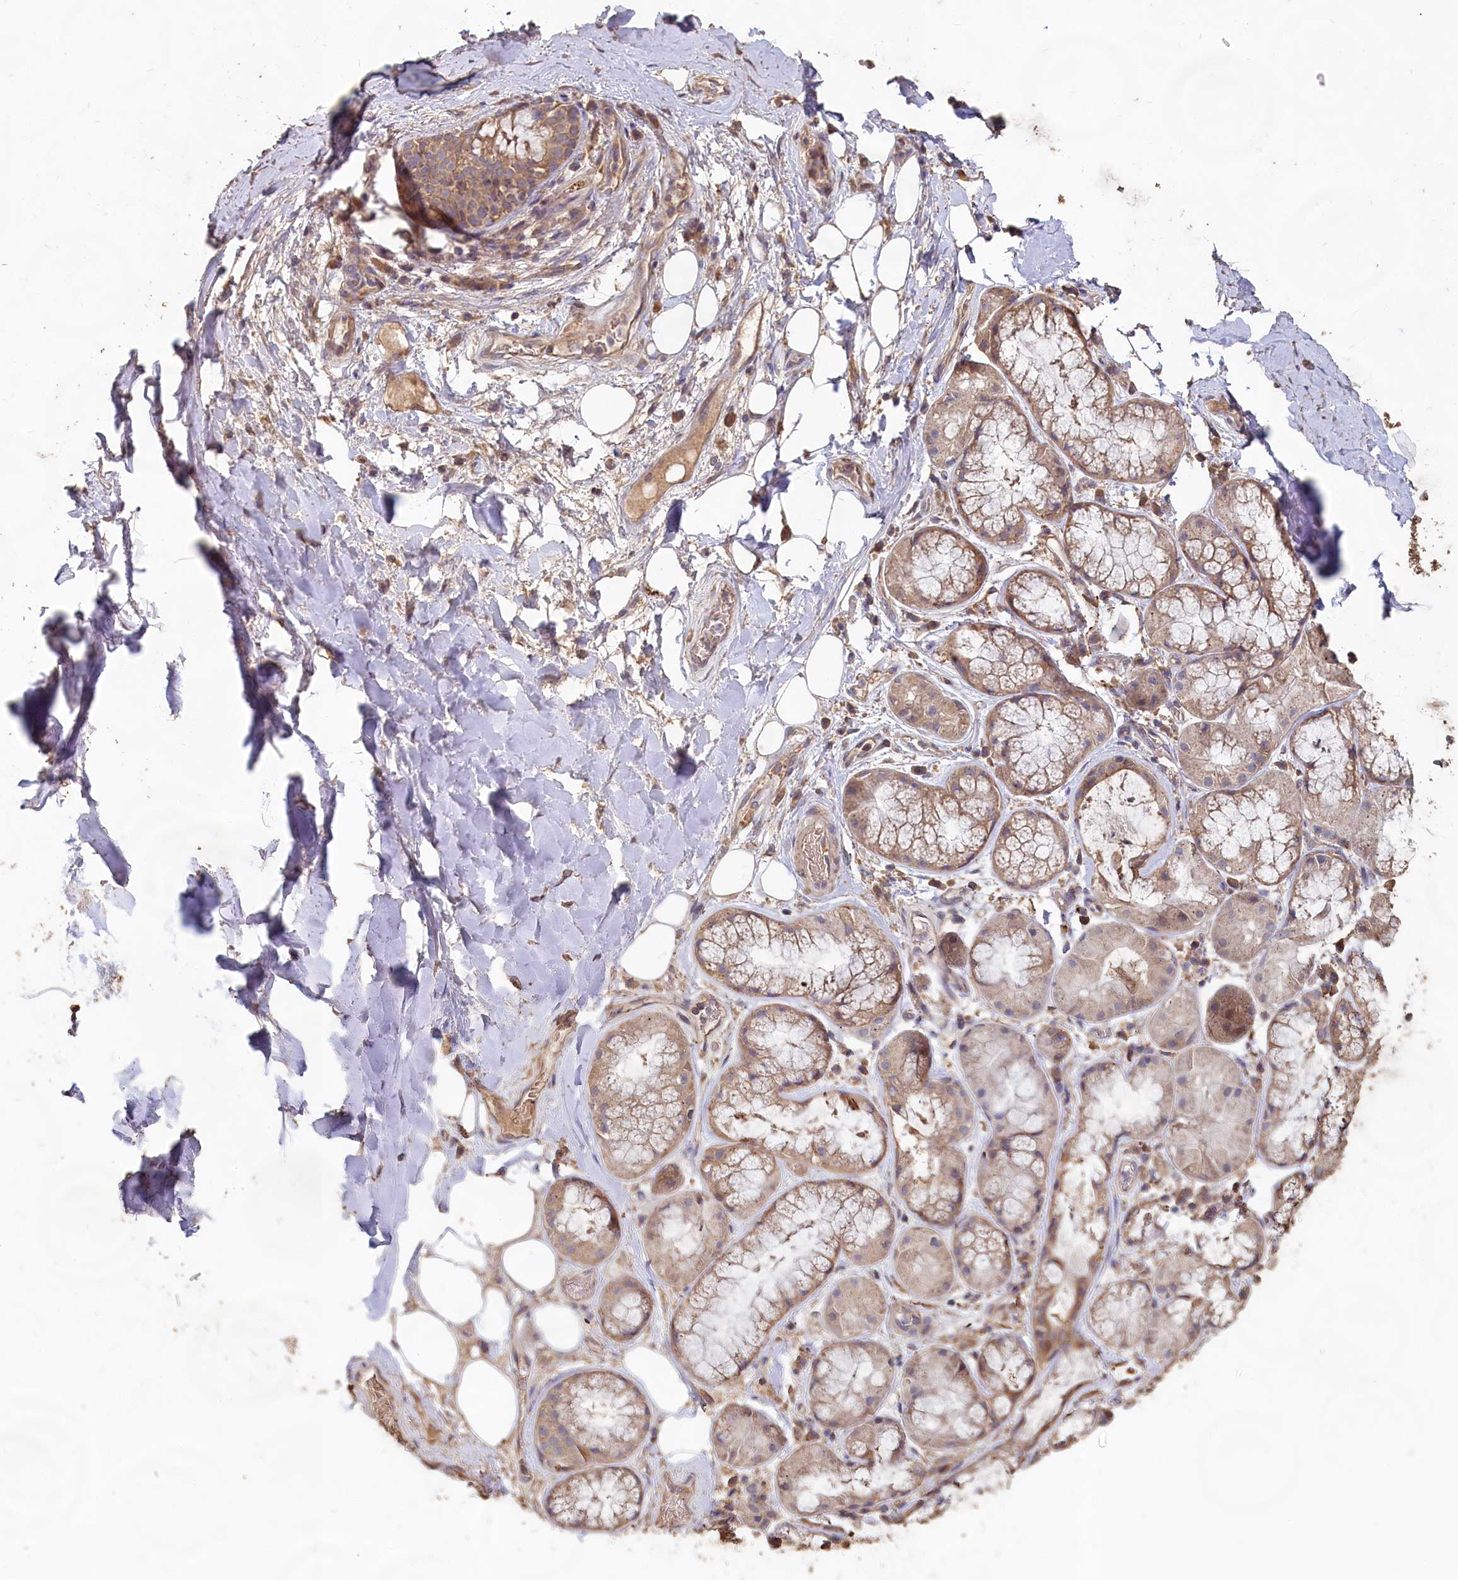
{"staining": {"intensity": "moderate", "quantity": "25%-75%", "location": "cytoplasmic/membranous"}, "tissue": "adipose tissue", "cell_type": "Adipocytes", "image_type": "normal", "snomed": [{"axis": "morphology", "description": "Normal tissue, NOS"}, {"axis": "topography", "description": "Lymph node"}, {"axis": "topography", "description": "Cartilage tissue"}, {"axis": "topography", "description": "Bronchus"}], "caption": "High-magnification brightfield microscopy of normal adipose tissue stained with DAB (brown) and counterstained with hematoxylin (blue). adipocytes exhibit moderate cytoplasmic/membranous expression is present in approximately25%-75% of cells. Immunohistochemistry (ihc) stains the protein in brown and the nuclei are stained blue.", "gene": "FUNDC1", "patient": {"sex": "male", "age": 63}}